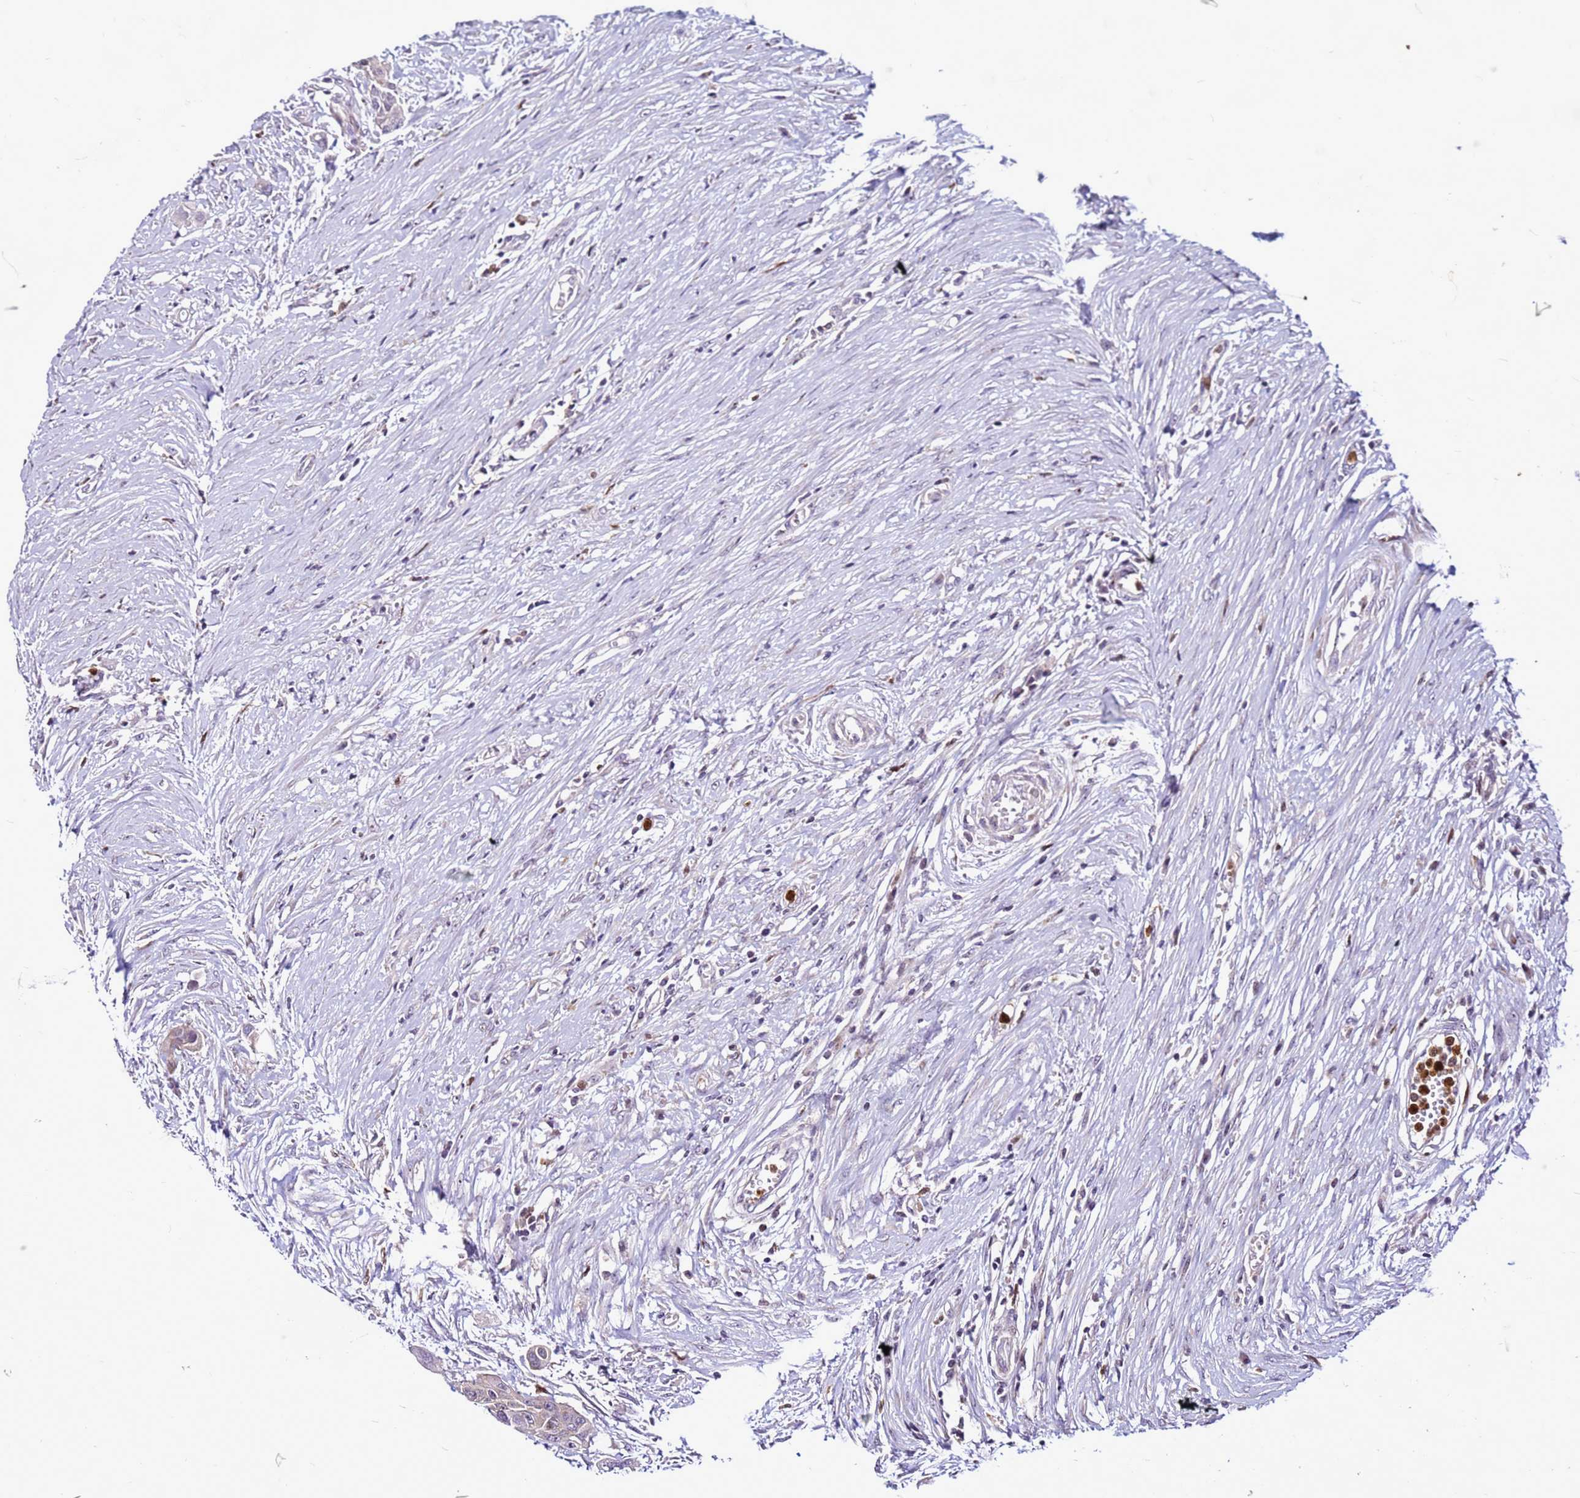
{"staining": {"intensity": "negative", "quantity": "none", "location": "none"}, "tissue": "colorectal cancer", "cell_type": "Tumor cells", "image_type": "cancer", "snomed": [{"axis": "morphology", "description": "Adenocarcinoma, NOS"}, {"axis": "topography", "description": "Colon"}], "caption": "IHC of adenocarcinoma (colorectal) demonstrates no expression in tumor cells. (DAB IHC visualized using brightfield microscopy, high magnification).", "gene": "VPS4B", "patient": {"sex": "male", "age": 77}}